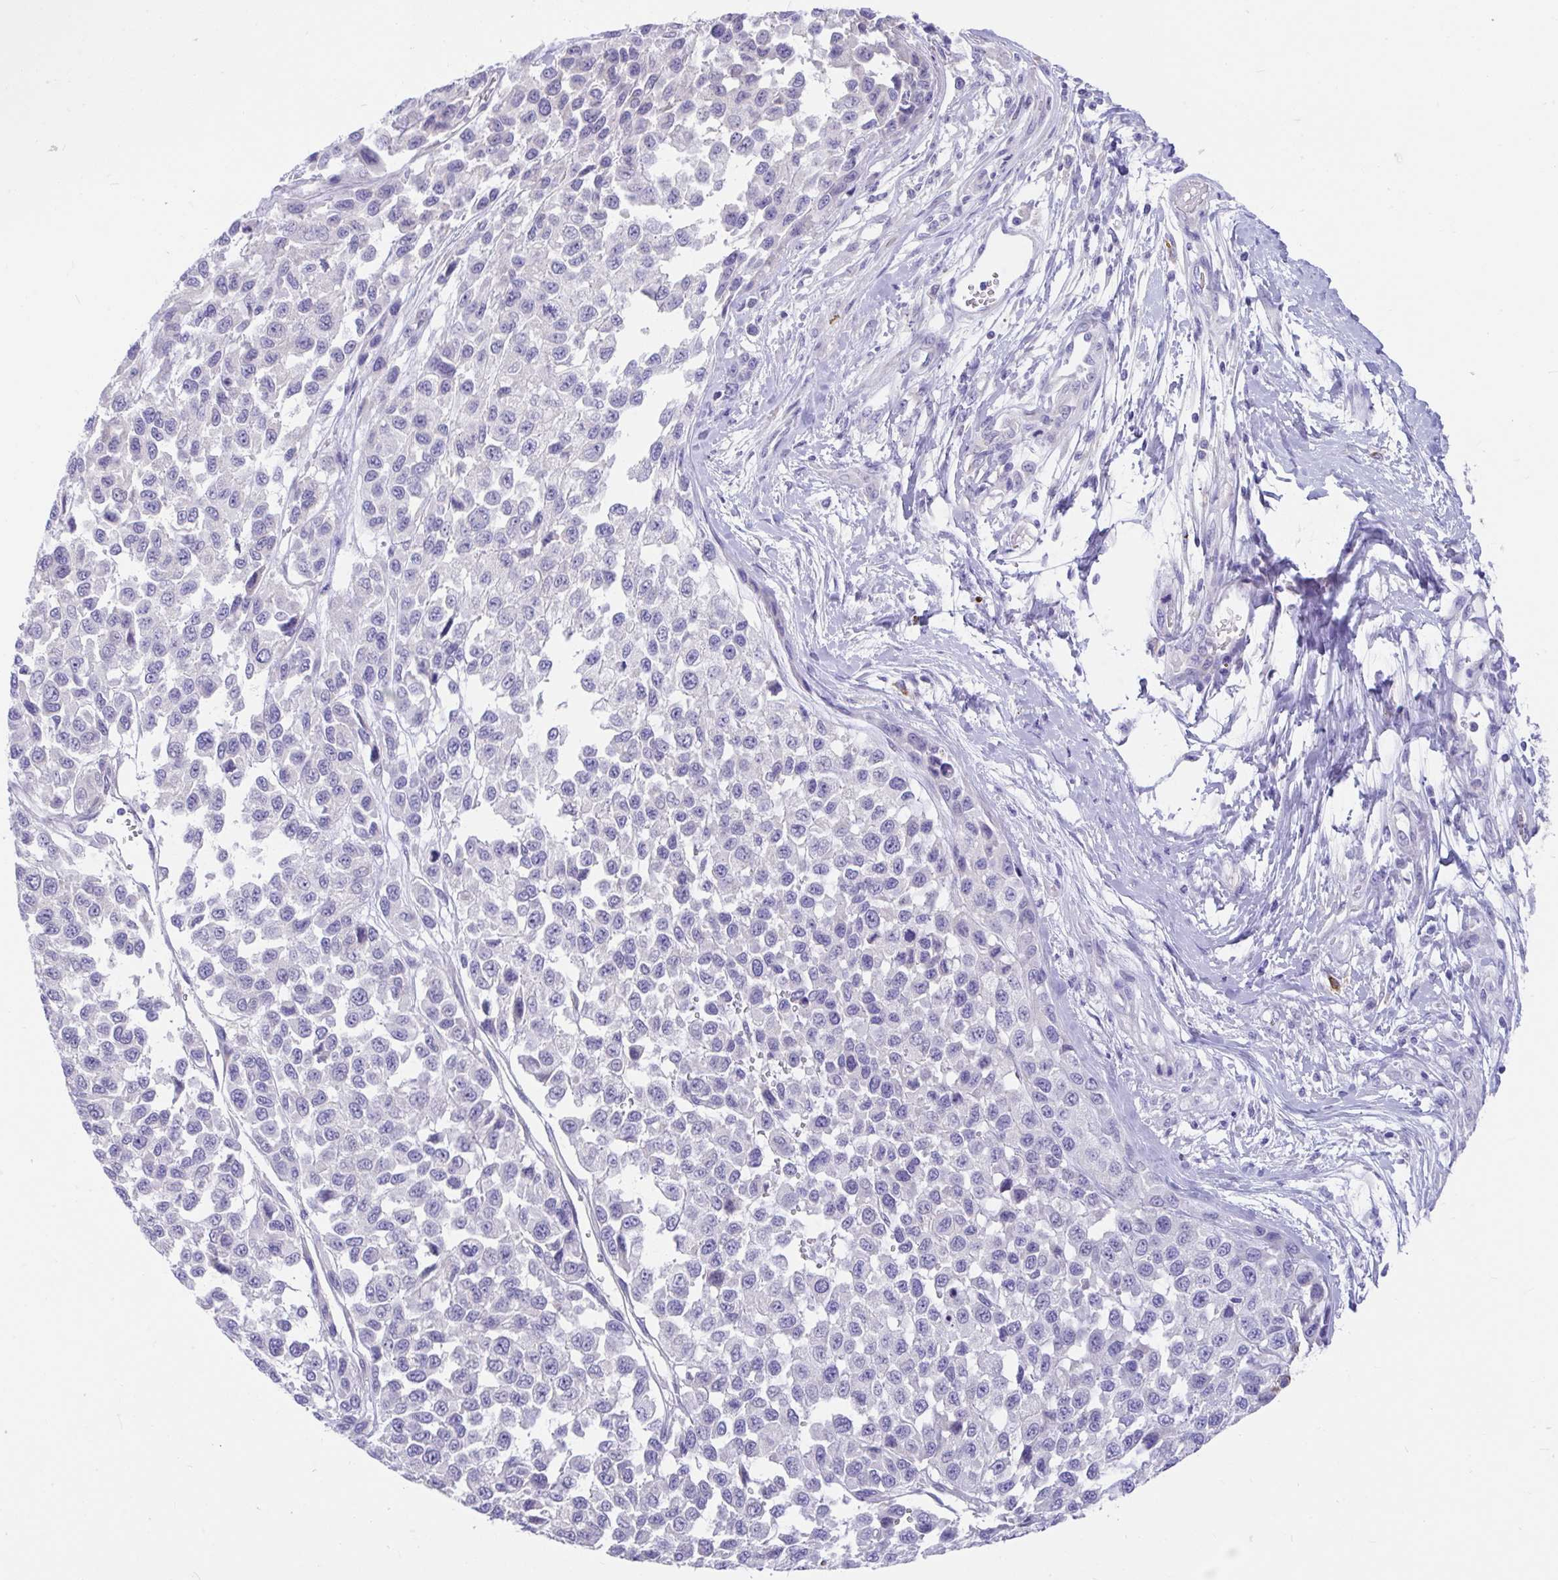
{"staining": {"intensity": "negative", "quantity": "none", "location": "none"}, "tissue": "melanoma", "cell_type": "Tumor cells", "image_type": "cancer", "snomed": [{"axis": "morphology", "description": "Malignant melanoma, NOS"}, {"axis": "topography", "description": "Skin"}], "caption": "Immunohistochemical staining of malignant melanoma exhibits no significant staining in tumor cells.", "gene": "CCSAP", "patient": {"sex": "male", "age": 62}}